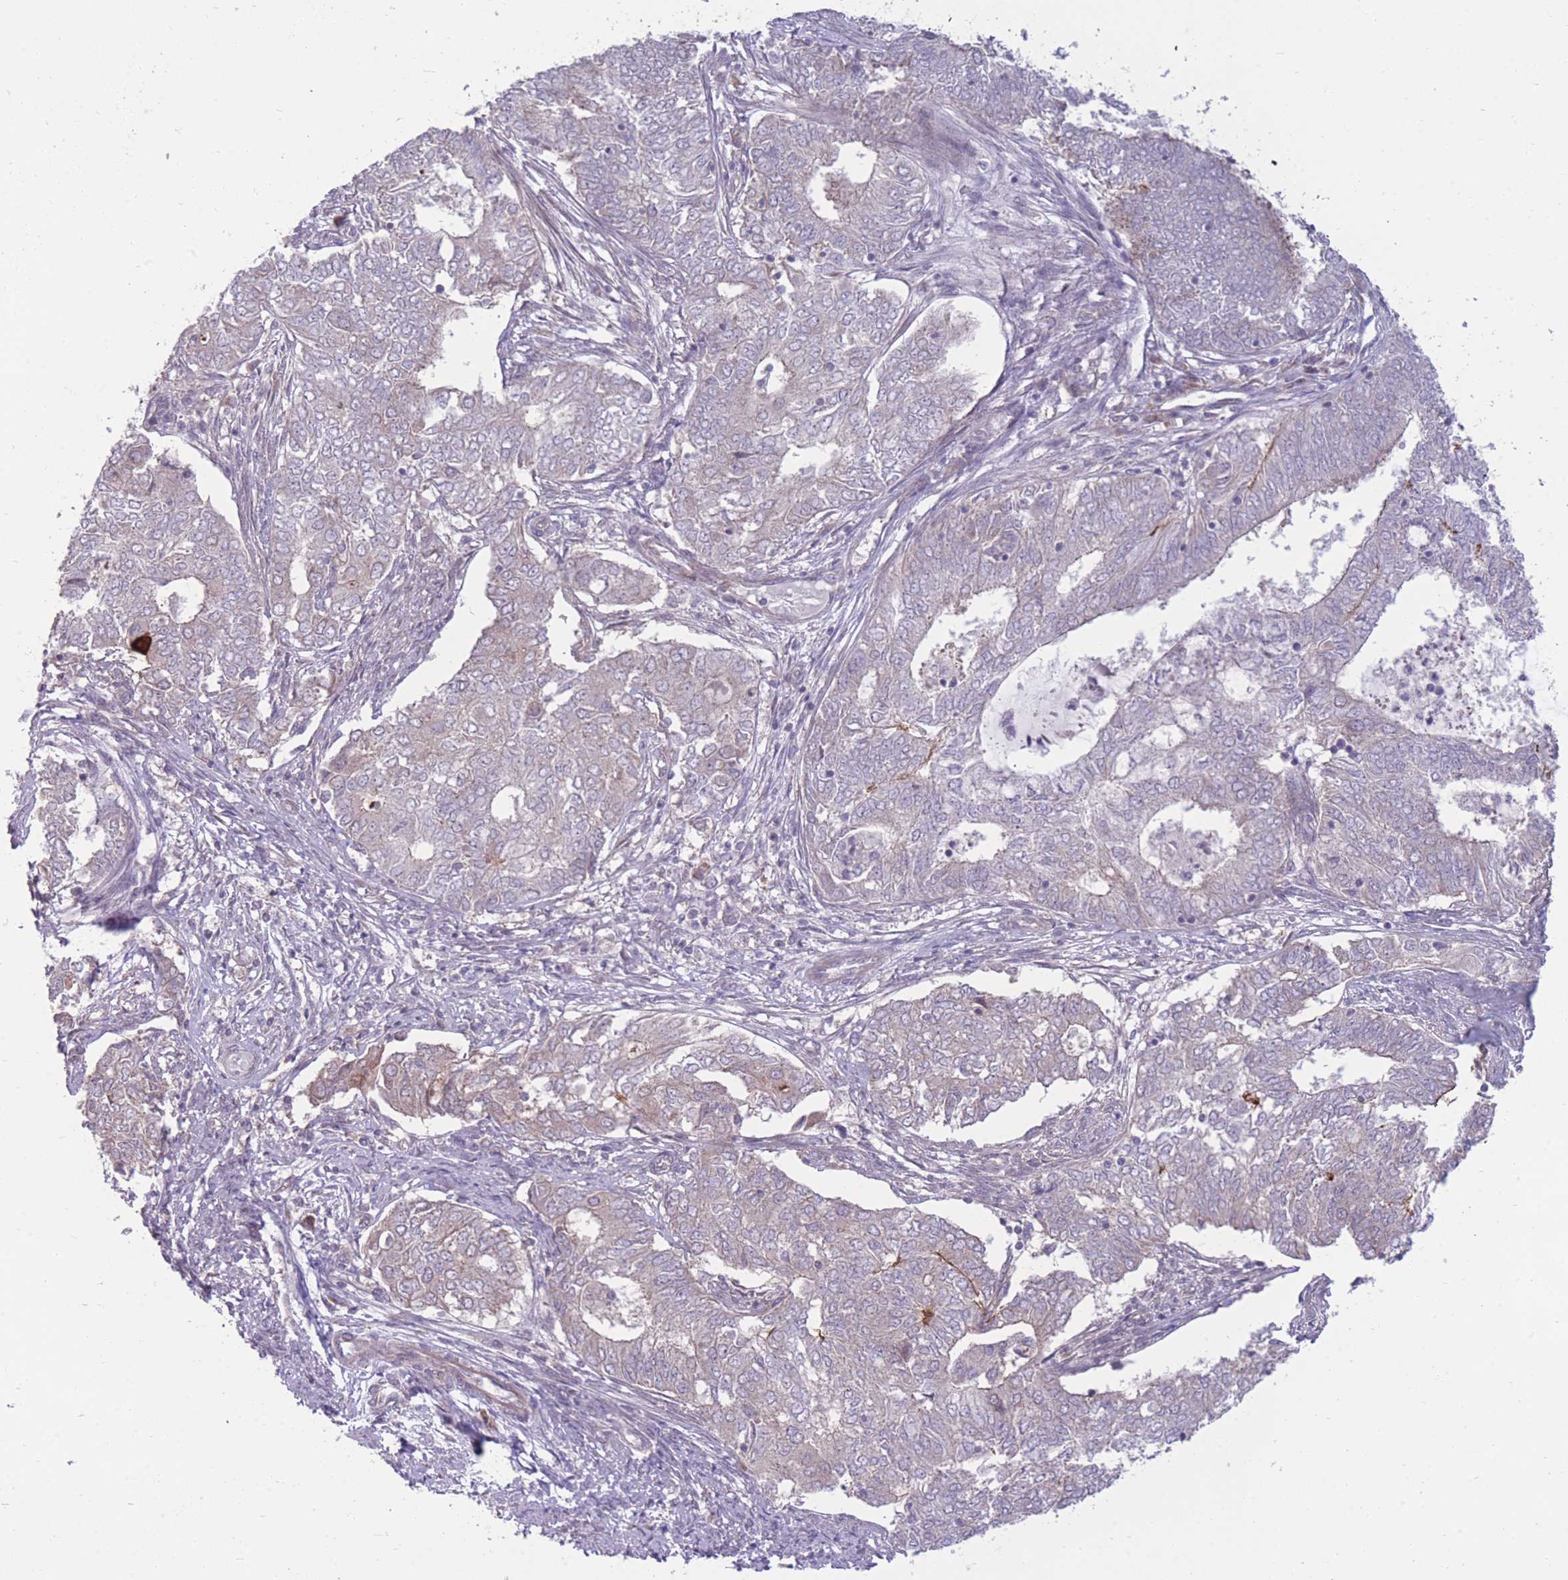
{"staining": {"intensity": "negative", "quantity": "none", "location": "none"}, "tissue": "endometrial cancer", "cell_type": "Tumor cells", "image_type": "cancer", "snomed": [{"axis": "morphology", "description": "Adenocarcinoma, NOS"}, {"axis": "topography", "description": "Endometrium"}], "caption": "The immunohistochemistry (IHC) micrograph has no significant expression in tumor cells of endometrial cancer tissue.", "gene": "RIC8A", "patient": {"sex": "female", "age": 62}}